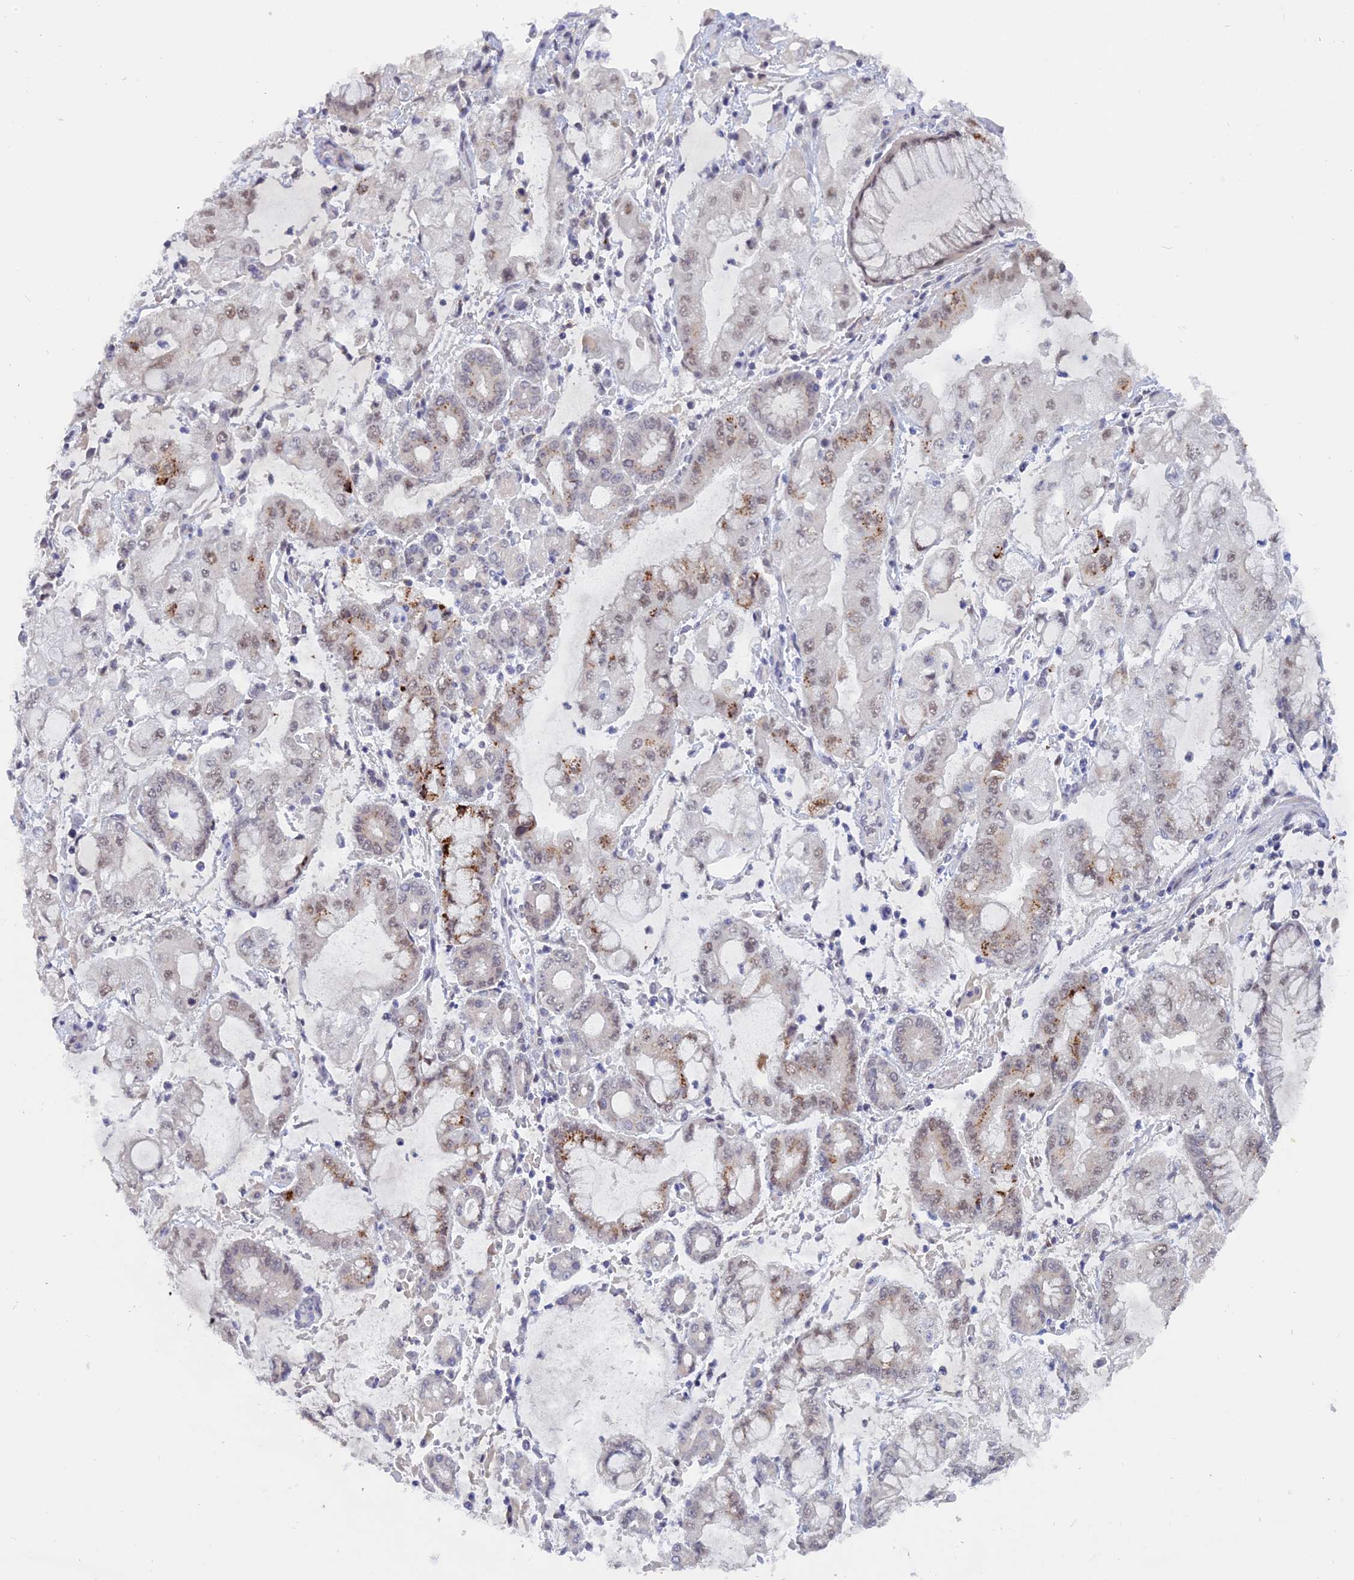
{"staining": {"intensity": "moderate", "quantity": "25%-75%", "location": "cytoplasmic/membranous,nuclear"}, "tissue": "stomach cancer", "cell_type": "Tumor cells", "image_type": "cancer", "snomed": [{"axis": "morphology", "description": "Adenocarcinoma, NOS"}, {"axis": "topography", "description": "Stomach"}], "caption": "About 25%-75% of tumor cells in stomach adenocarcinoma reveal moderate cytoplasmic/membranous and nuclear protein positivity as visualized by brown immunohistochemical staining.", "gene": "THOC3", "patient": {"sex": "male", "age": 76}}